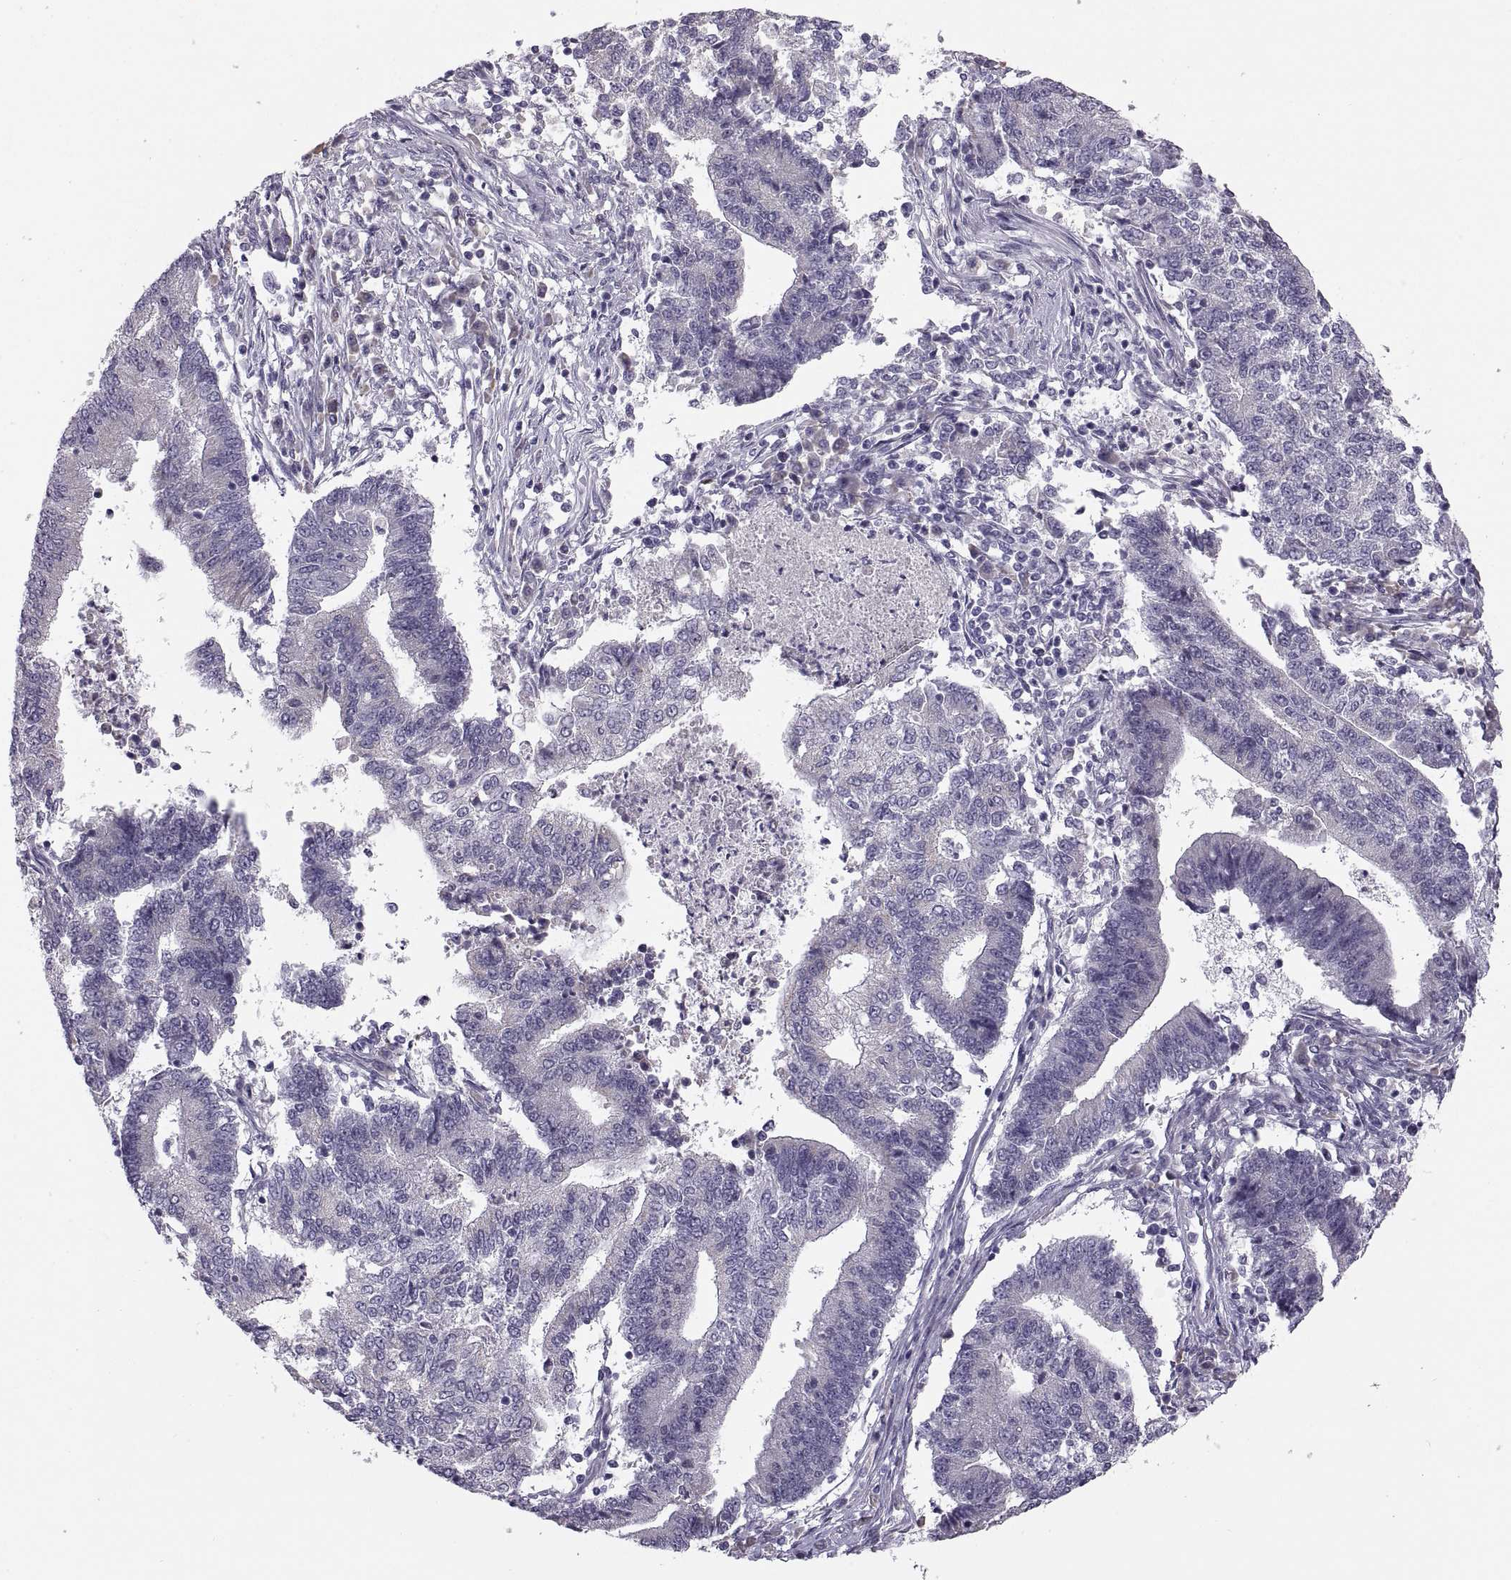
{"staining": {"intensity": "negative", "quantity": "none", "location": "none"}, "tissue": "endometrial cancer", "cell_type": "Tumor cells", "image_type": "cancer", "snomed": [{"axis": "morphology", "description": "Adenocarcinoma, NOS"}, {"axis": "topography", "description": "Uterus"}, {"axis": "topography", "description": "Endometrium"}], "caption": "Protein analysis of adenocarcinoma (endometrial) displays no significant expression in tumor cells.", "gene": "MAGEB18", "patient": {"sex": "female", "age": 54}}